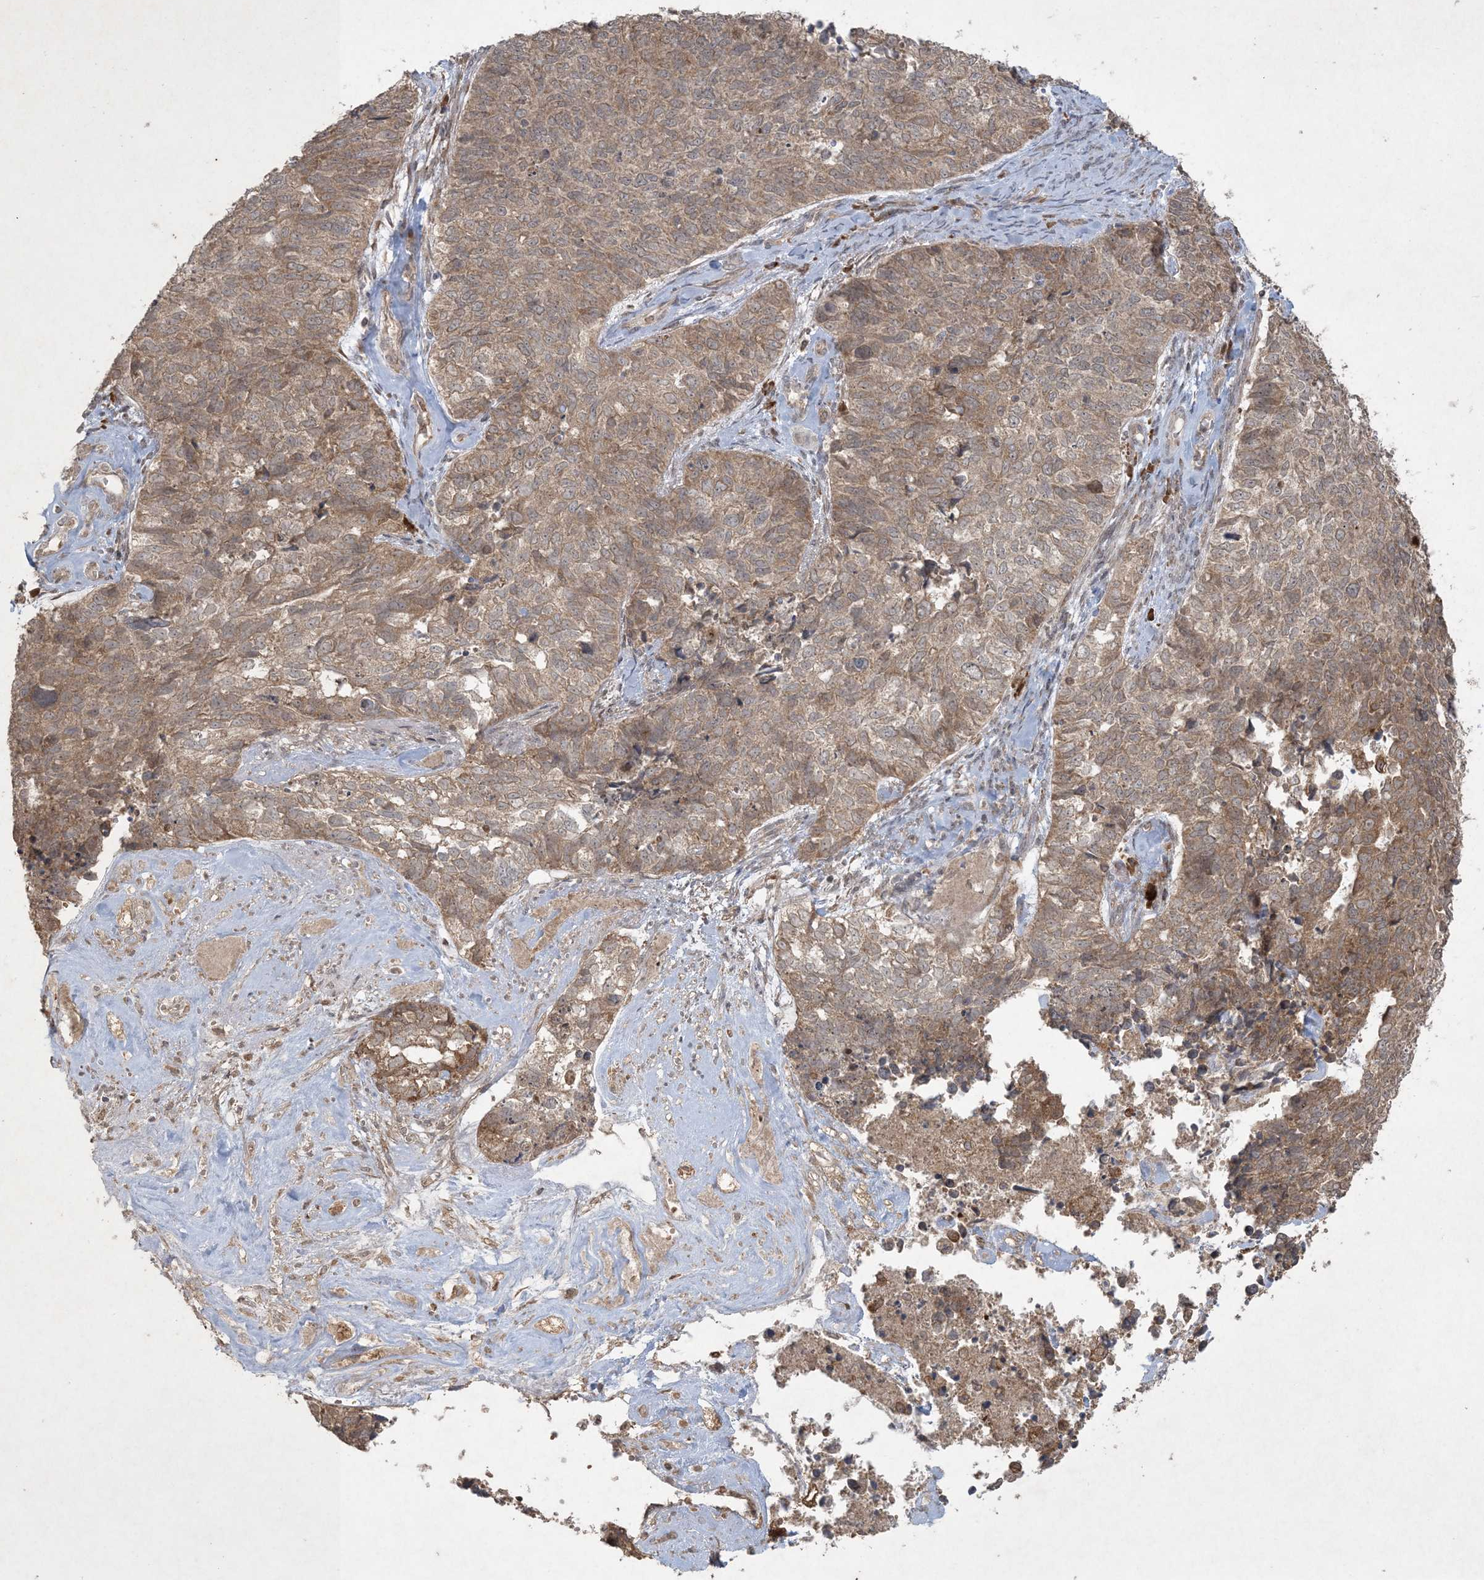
{"staining": {"intensity": "moderate", "quantity": ">75%", "location": "cytoplasmic/membranous"}, "tissue": "cervical cancer", "cell_type": "Tumor cells", "image_type": "cancer", "snomed": [{"axis": "morphology", "description": "Squamous cell carcinoma, NOS"}, {"axis": "topography", "description": "Cervix"}], "caption": "Protein analysis of cervical cancer tissue exhibits moderate cytoplasmic/membranous expression in approximately >75% of tumor cells.", "gene": "NRBP2", "patient": {"sex": "female", "age": 63}}